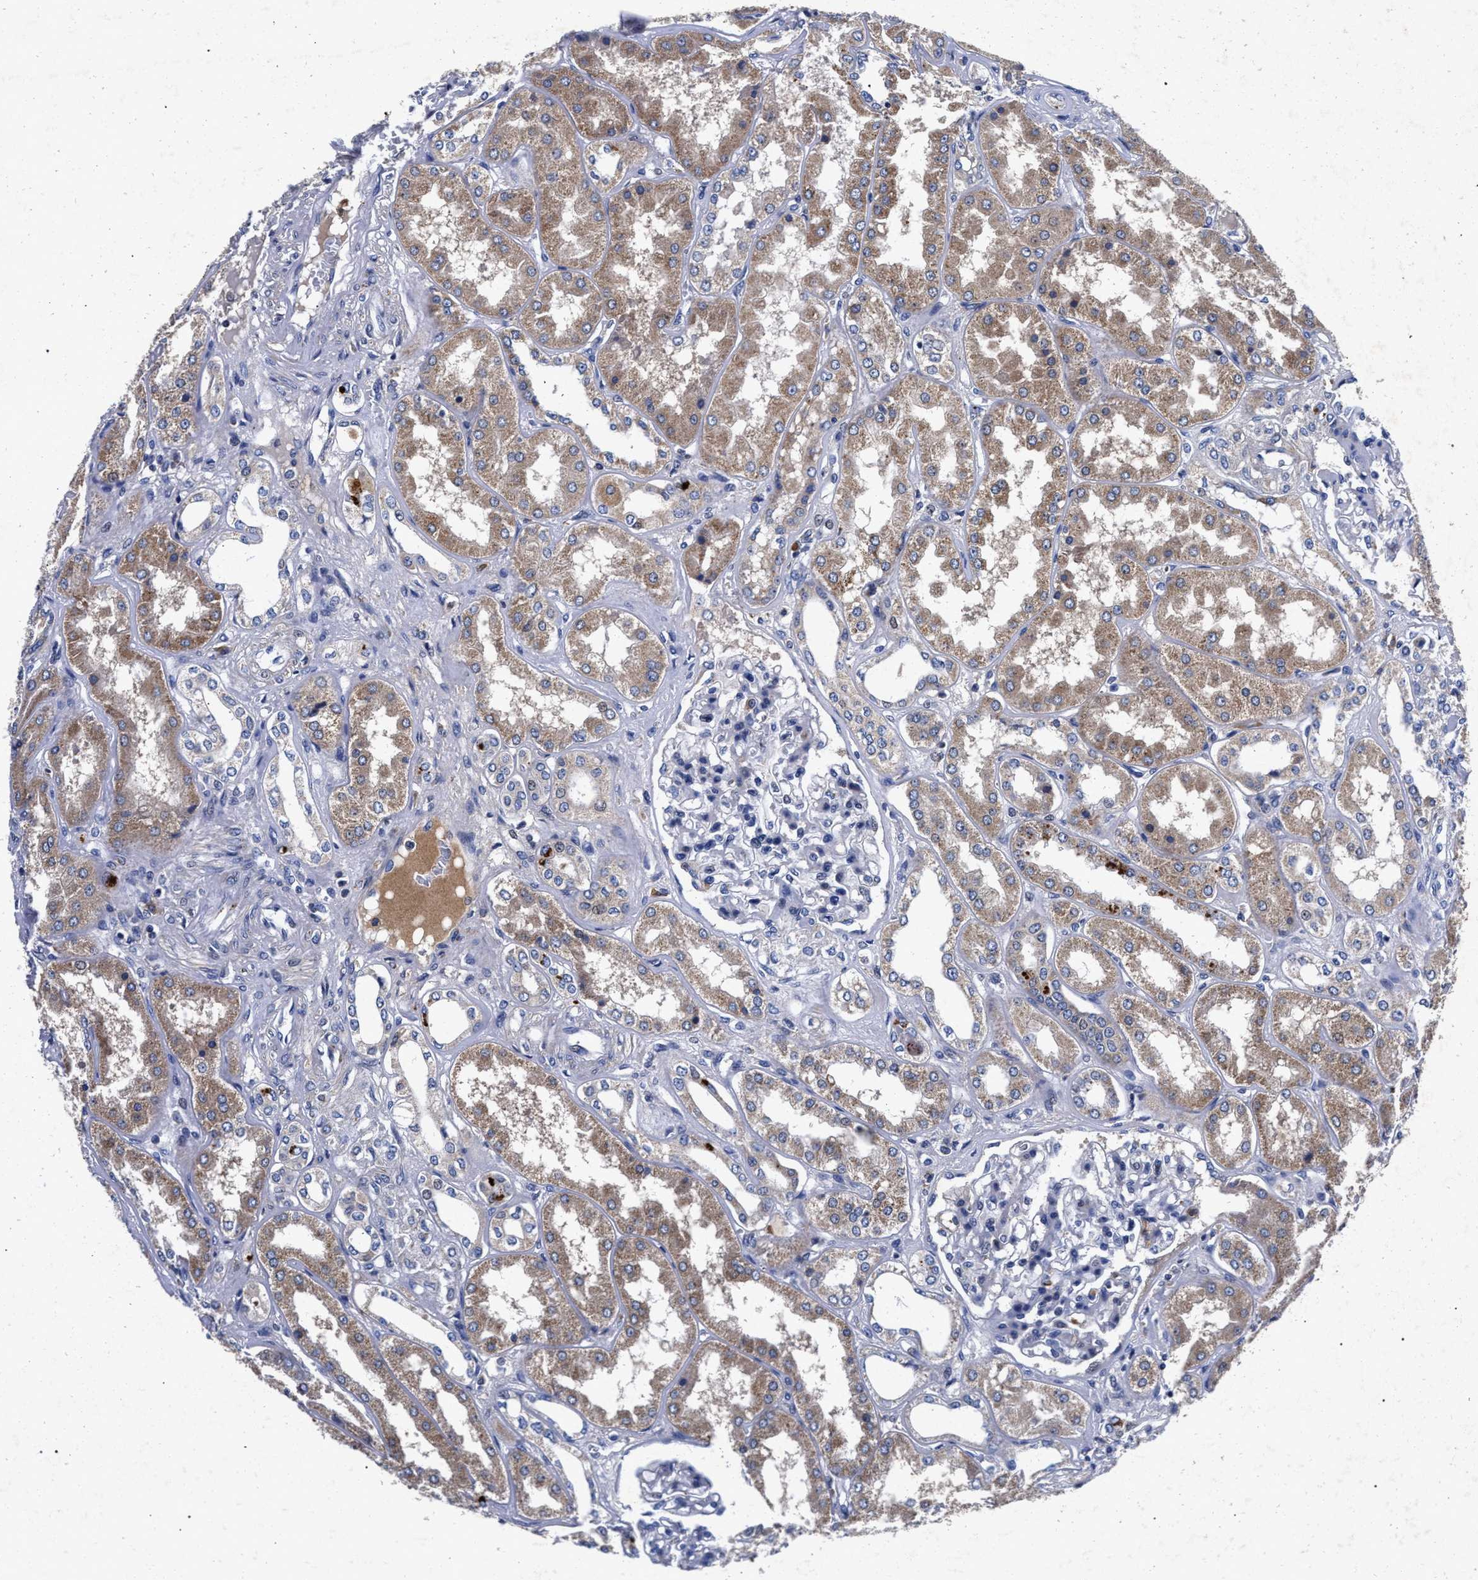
{"staining": {"intensity": "negative", "quantity": "none", "location": "none"}, "tissue": "kidney", "cell_type": "Cells in glomeruli", "image_type": "normal", "snomed": [{"axis": "morphology", "description": "Normal tissue, NOS"}, {"axis": "topography", "description": "Kidney"}], "caption": "Human kidney stained for a protein using immunohistochemistry demonstrates no positivity in cells in glomeruli.", "gene": "HSD17B14", "patient": {"sex": "female", "age": 56}}